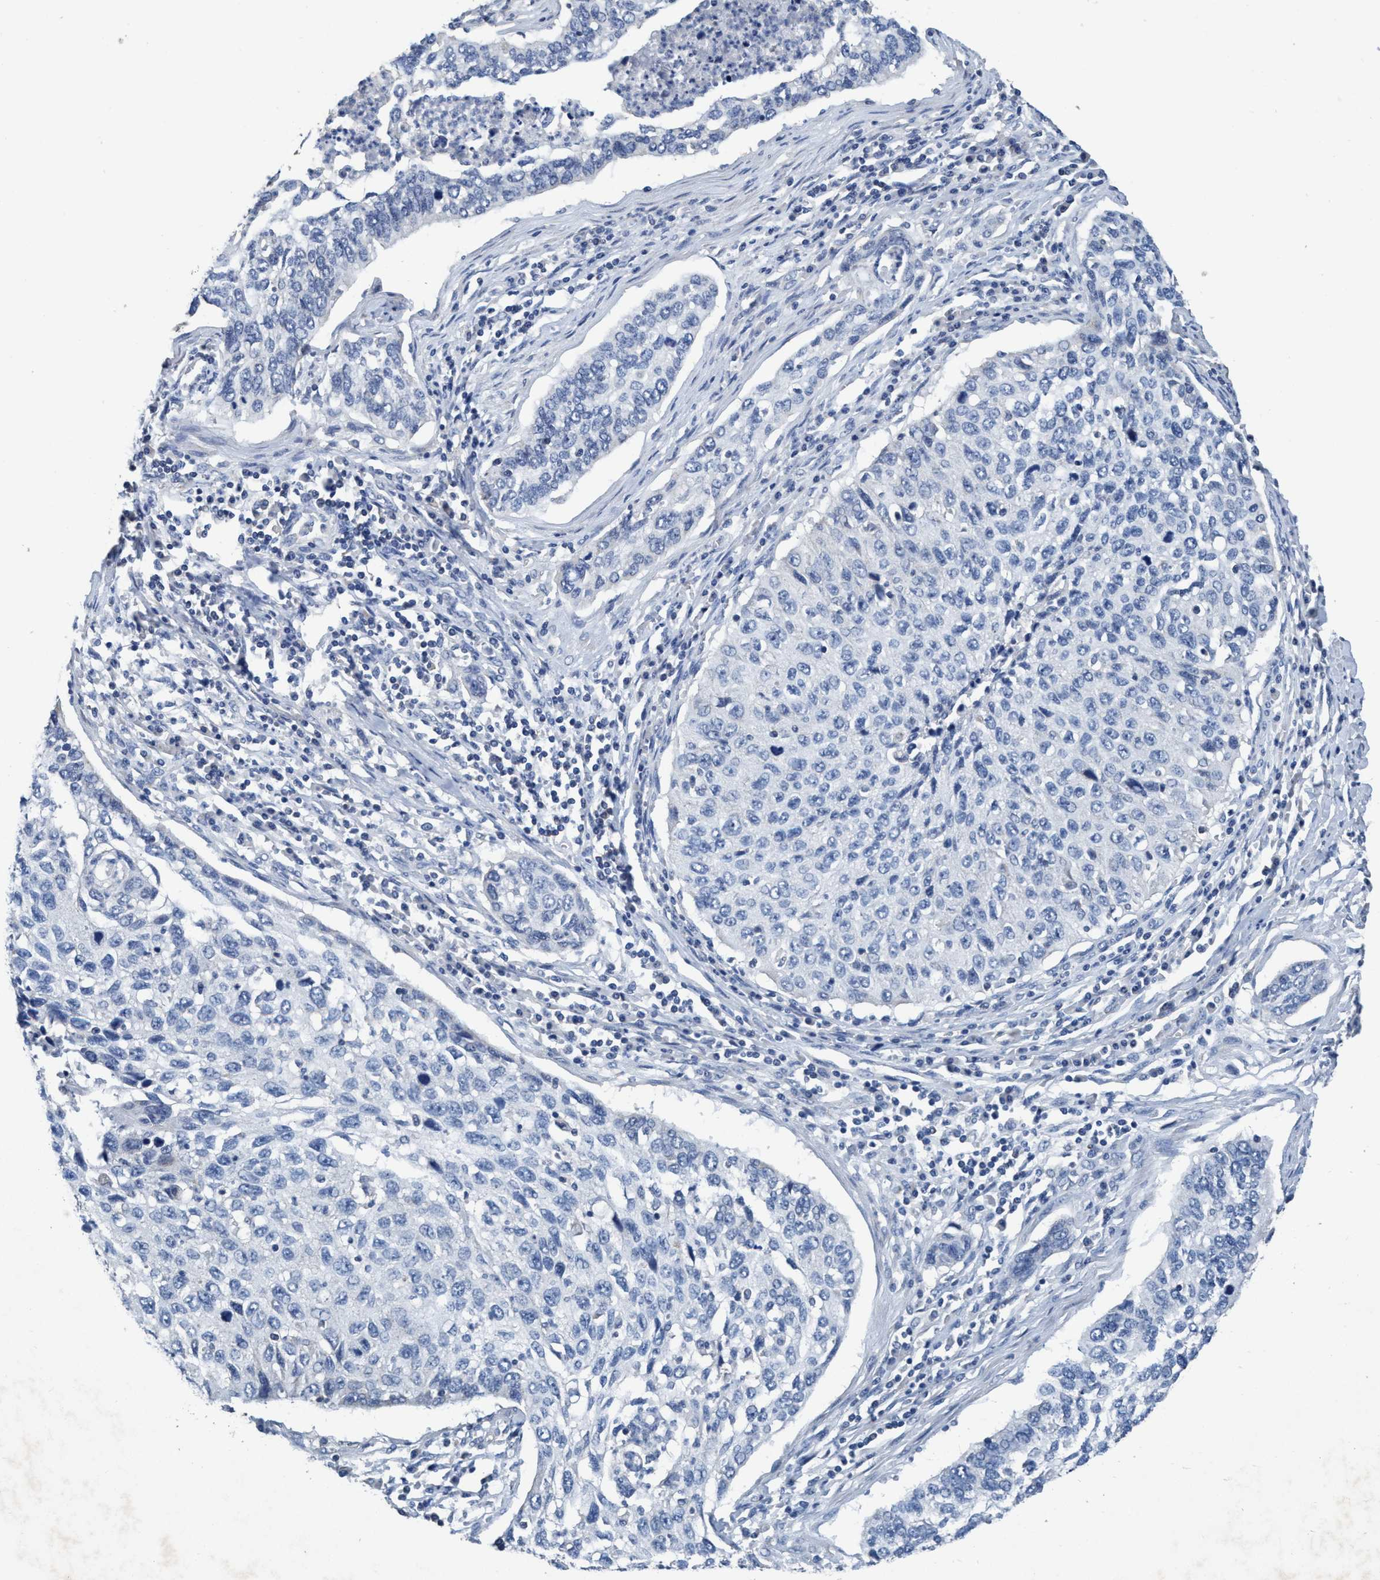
{"staining": {"intensity": "negative", "quantity": "none", "location": "none"}, "tissue": "cervical cancer", "cell_type": "Tumor cells", "image_type": "cancer", "snomed": [{"axis": "morphology", "description": "Squamous cell carcinoma, NOS"}, {"axis": "topography", "description": "Cervix"}], "caption": "This is an IHC photomicrograph of cervical cancer. There is no expression in tumor cells.", "gene": "ANKFN1", "patient": {"sex": "female", "age": 53}}